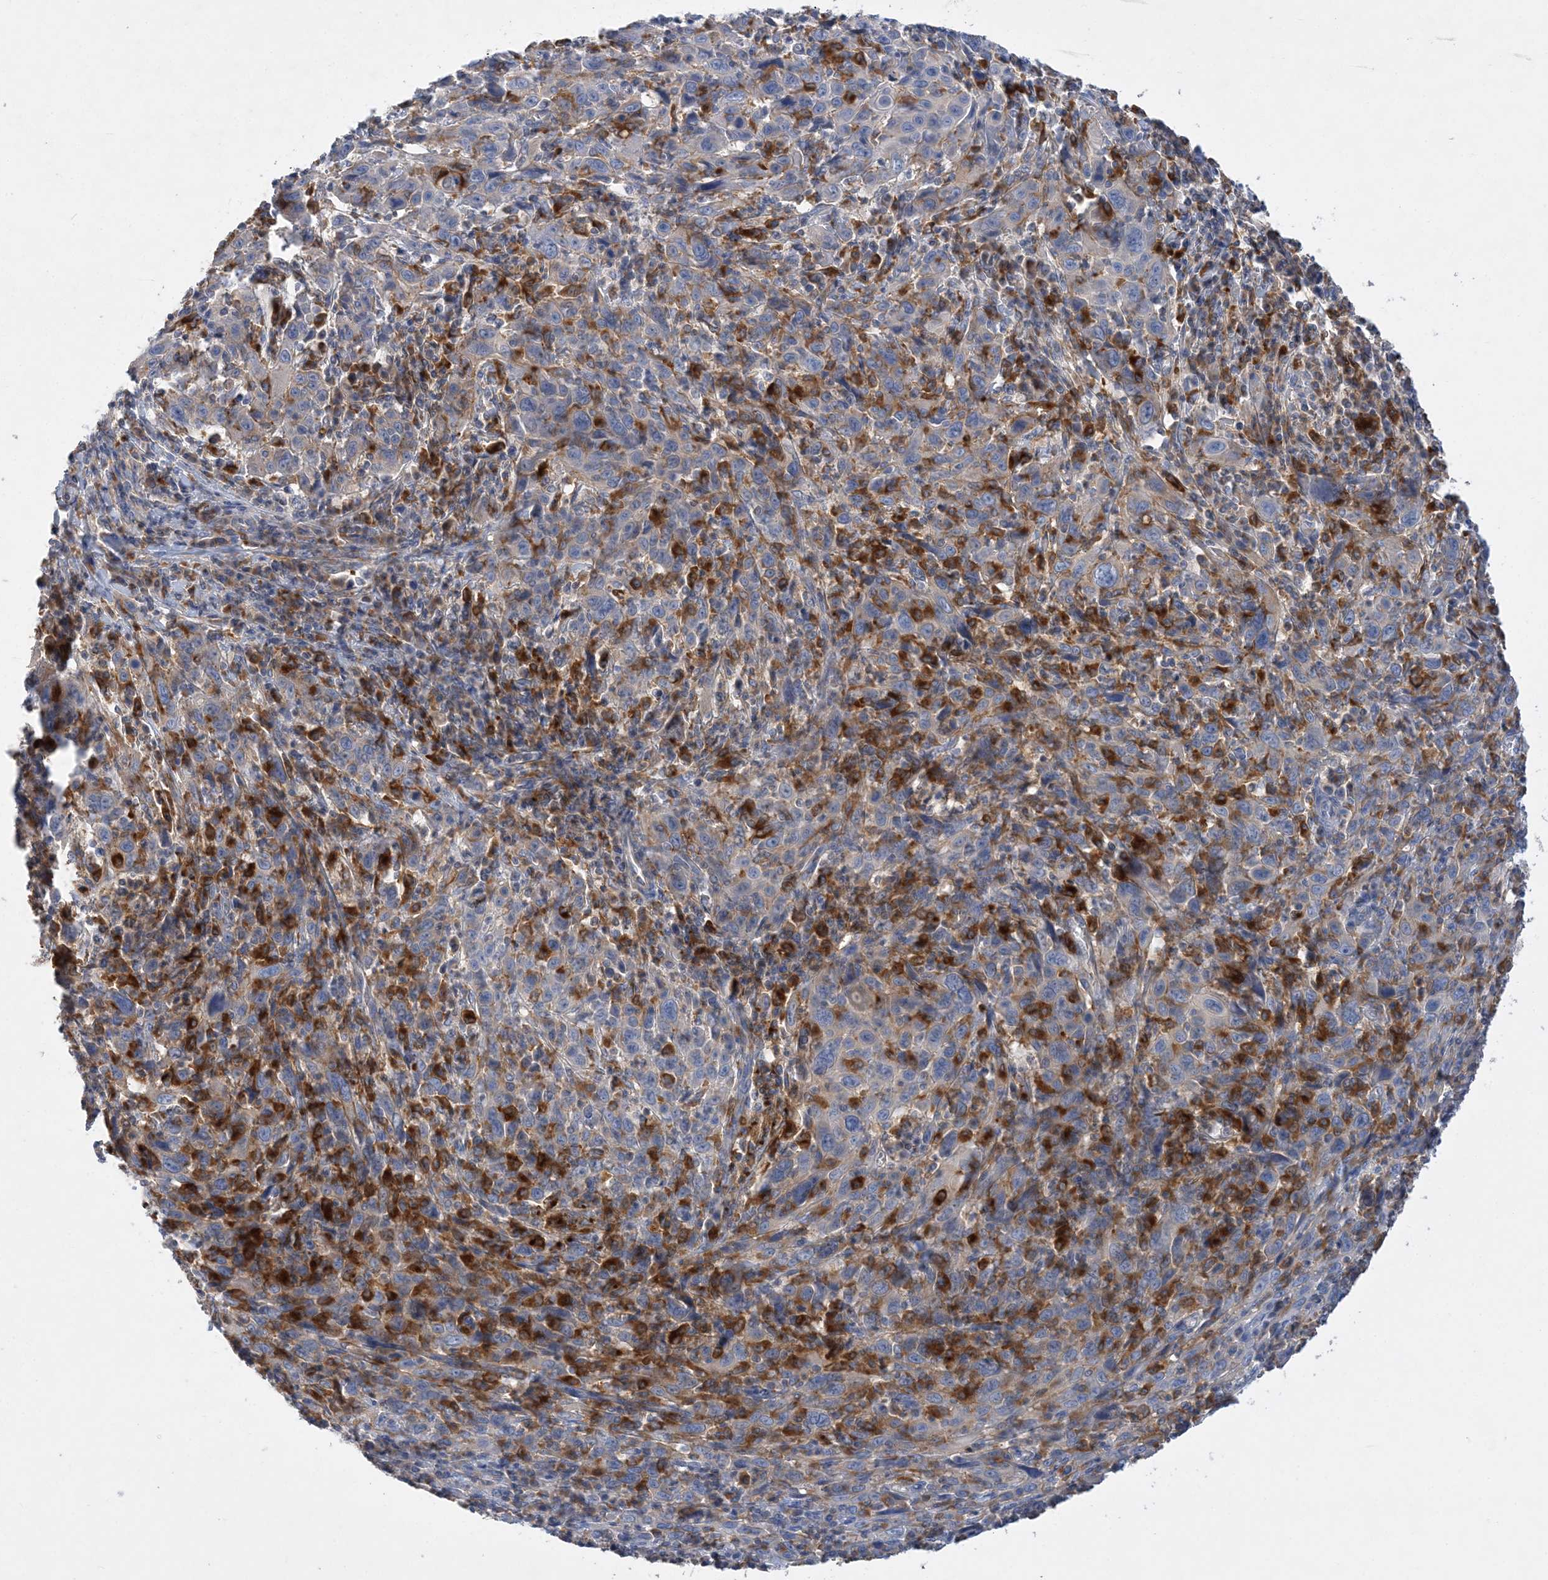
{"staining": {"intensity": "negative", "quantity": "none", "location": "none"}, "tissue": "cervical cancer", "cell_type": "Tumor cells", "image_type": "cancer", "snomed": [{"axis": "morphology", "description": "Squamous cell carcinoma, NOS"}, {"axis": "topography", "description": "Cervix"}], "caption": "Immunohistochemical staining of human cervical squamous cell carcinoma displays no significant positivity in tumor cells. (DAB immunohistochemistry (IHC) with hematoxylin counter stain).", "gene": "GRINA", "patient": {"sex": "female", "age": 46}}